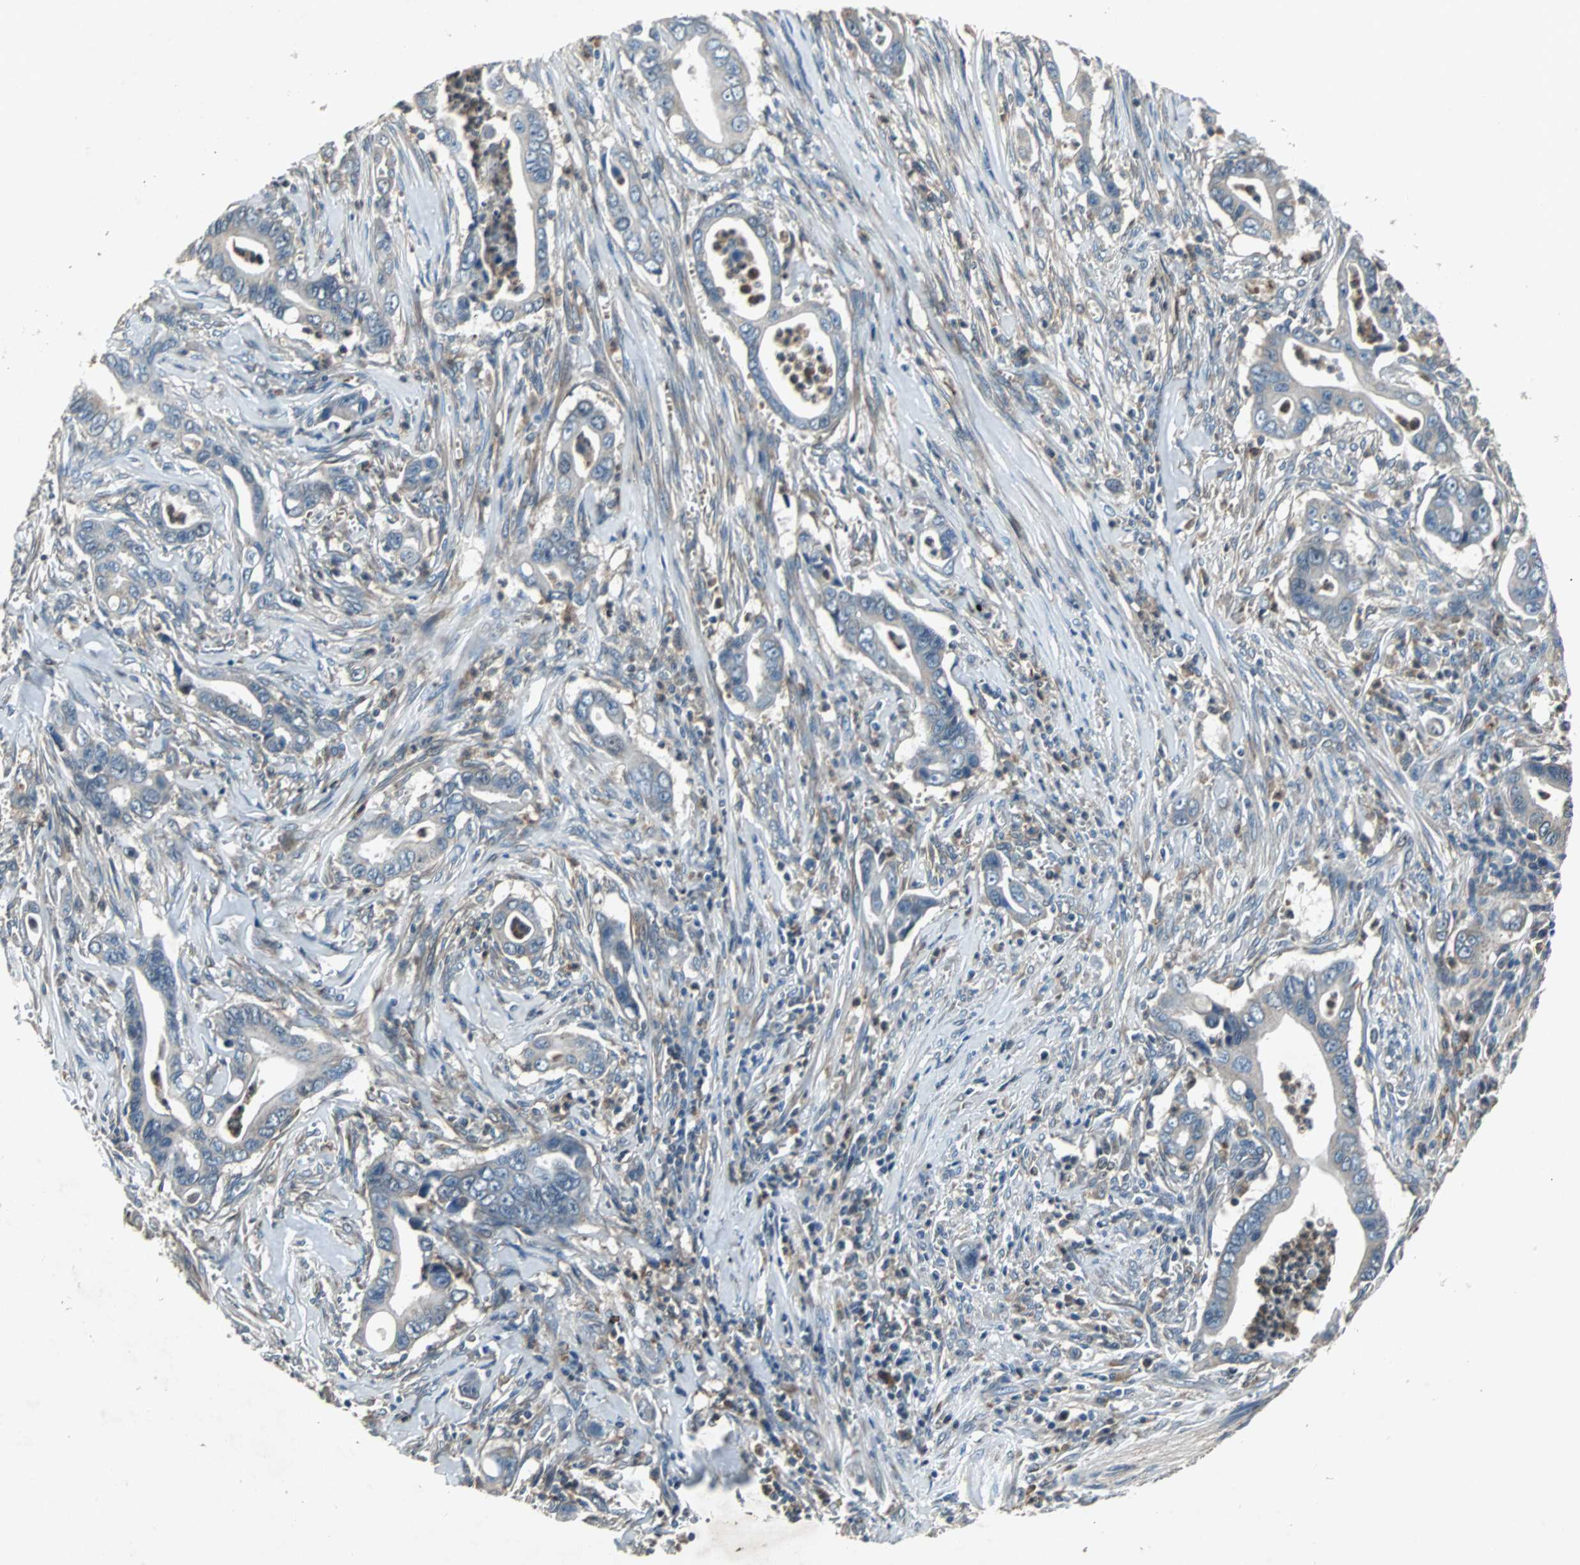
{"staining": {"intensity": "weak", "quantity": "<25%", "location": "cytoplasmic/membranous"}, "tissue": "pancreatic cancer", "cell_type": "Tumor cells", "image_type": "cancer", "snomed": [{"axis": "morphology", "description": "Adenocarcinoma, NOS"}, {"axis": "topography", "description": "Pancreas"}], "caption": "IHC micrograph of pancreatic adenocarcinoma stained for a protein (brown), which shows no staining in tumor cells.", "gene": "SOS1", "patient": {"sex": "male", "age": 59}}